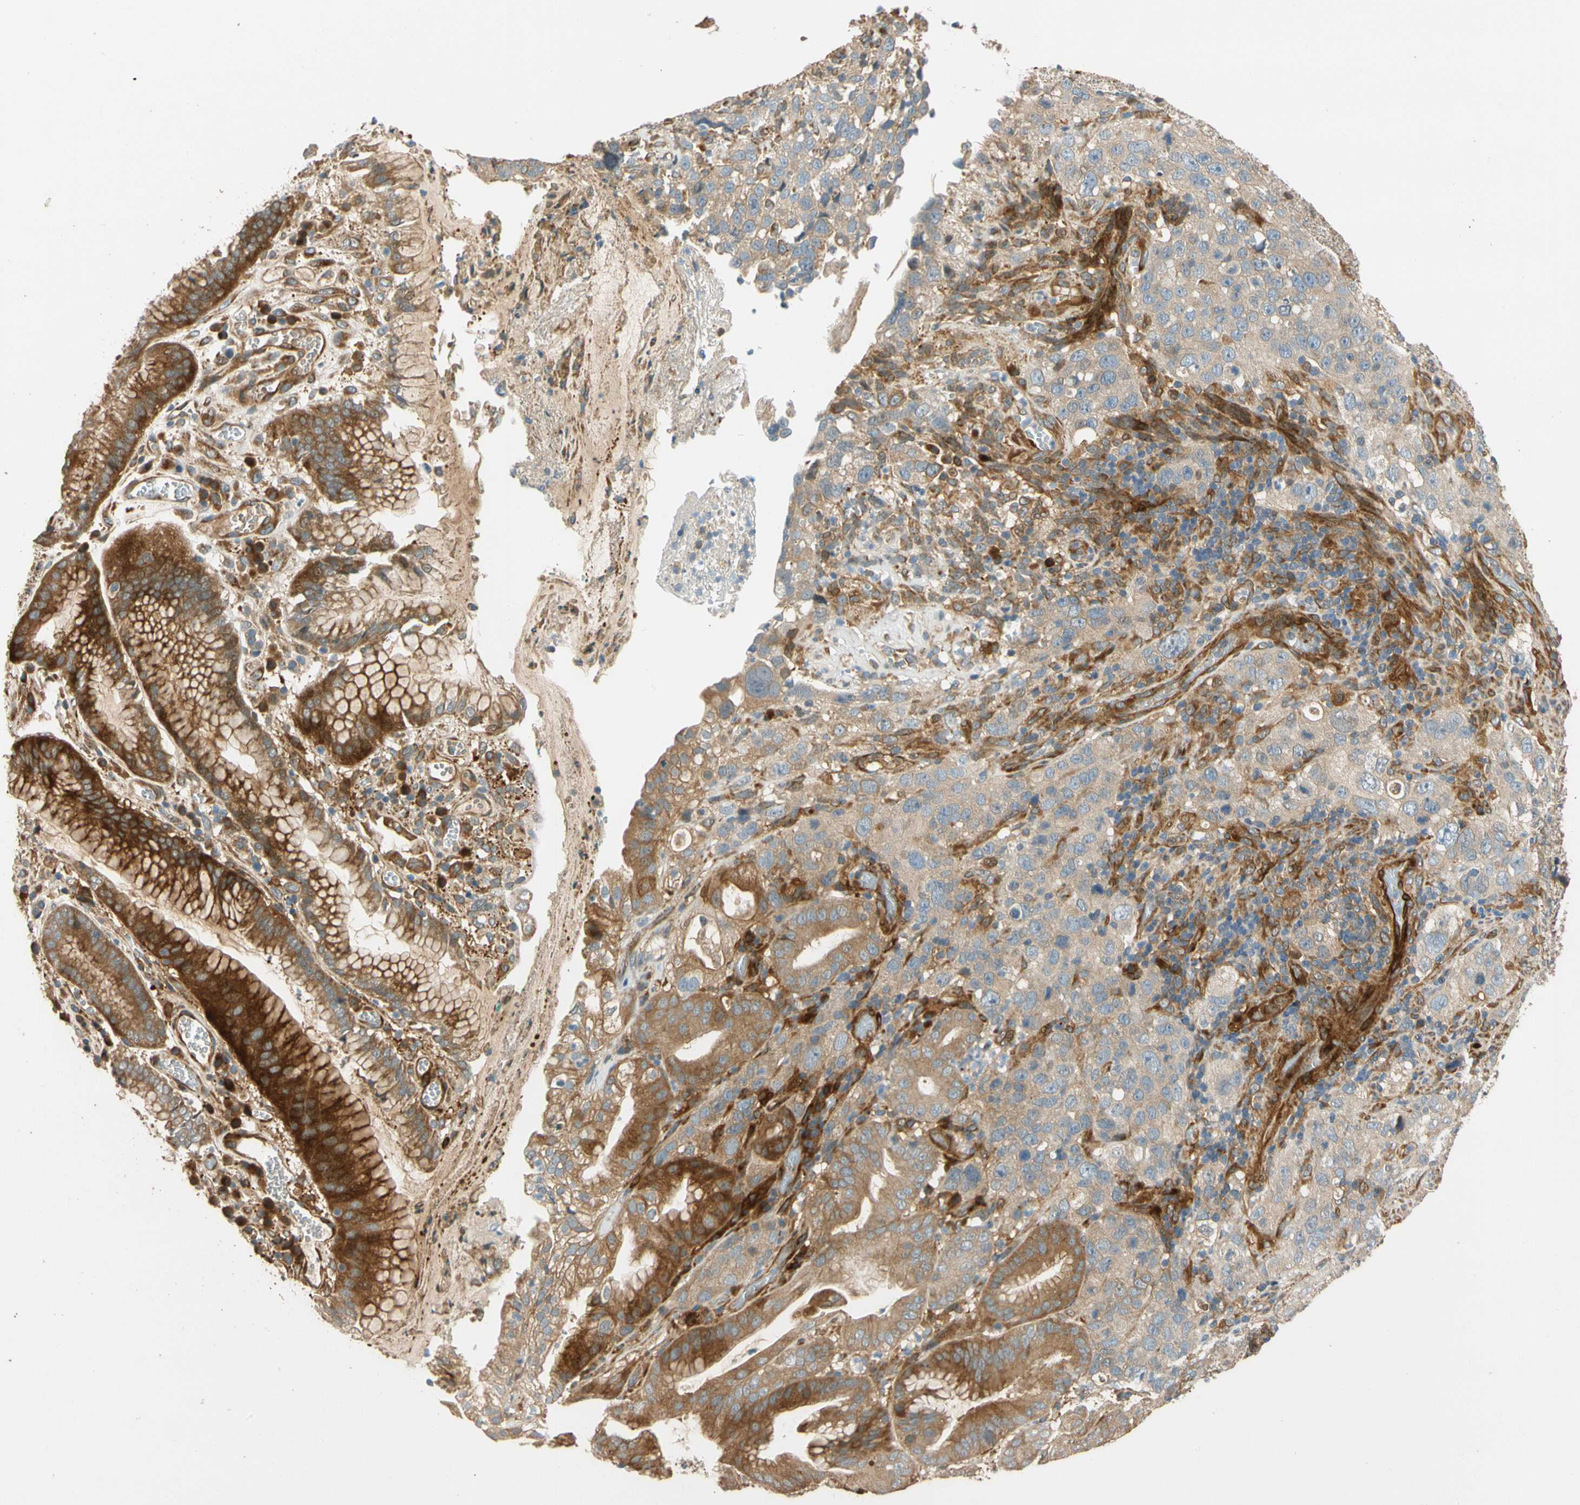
{"staining": {"intensity": "strong", "quantity": ">75%", "location": "cytoplasmic/membranous"}, "tissue": "stomach cancer", "cell_type": "Tumor cells", "image_type": "cancer", "snomed": [{"axis": "morphology", "description": "Normal tissue, NOS"}, {"axis": "morphology", "description": "Adenocarcinoma, NOS"}, {"axis": "topography", "description": "Stomach"}], "caption": "Protein expression by immunohistochemistry displays strong cytoplasmic/membranous staining in approximately >75% of tumor cells in stomach cancer (adenocarcinoma).", "gene": "PARP14", "patient": {"sex": "male", "age": 48}}